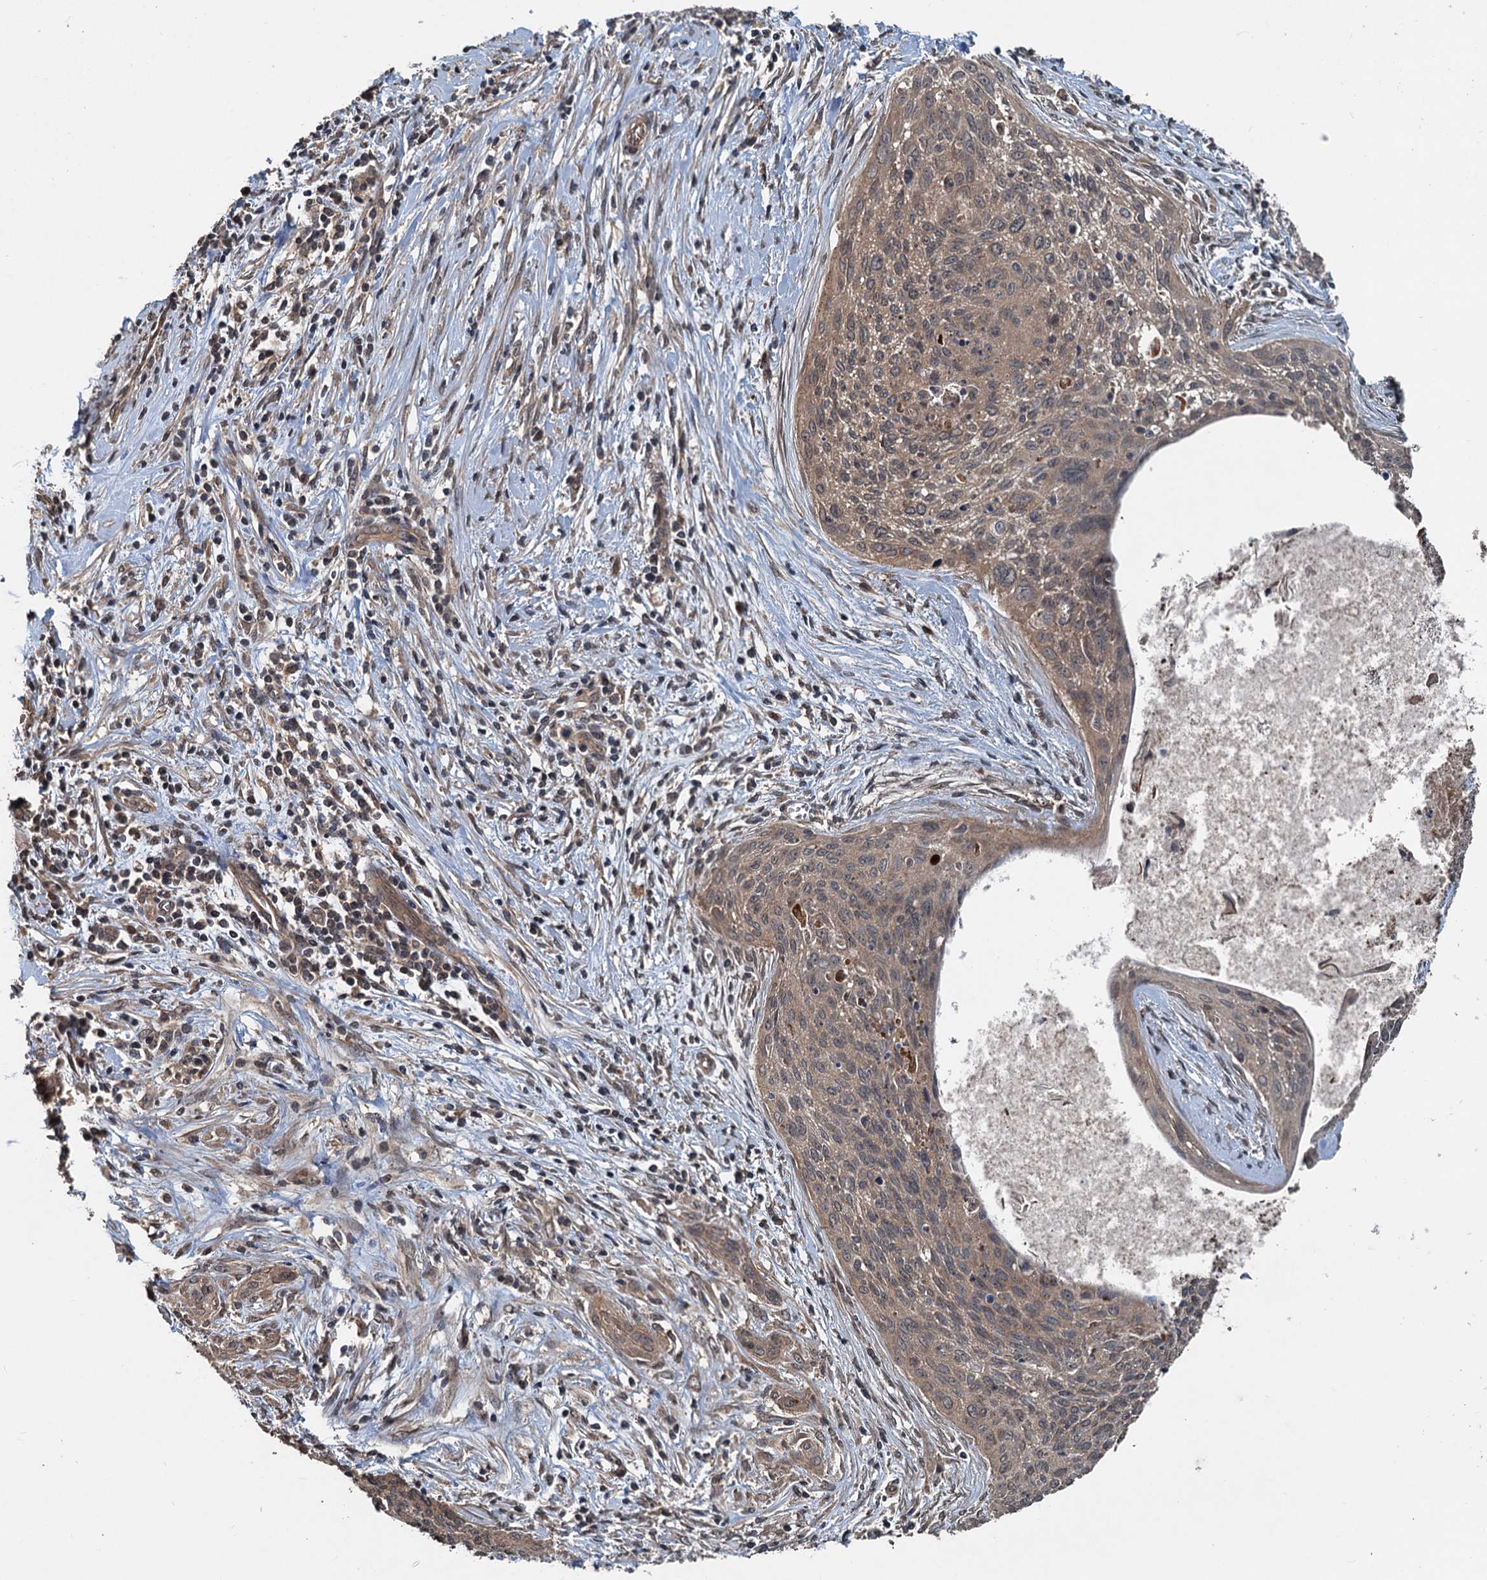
{"staining": {"intensity": "moderate", "quantity": ">75%", "location": "cytoplasmic/membranous"}, "tissue": "cervical cancer", "cell_type": "Tumor cells", "image_type": "cancer", "snomed": [{"axis": "morphology", "description": "Squamous cell carcinoma, NOS"}, {"axis": "topography", "description": "Cervix"}], "caption": "Moderate cytoplasmic/membranous protein expression is present in about >75% of tumor cells in squamous cell carcinoma (cervical). The staining was performed using DAB (3,3'-diaminobenzidine), with brown indicating positive protein expression. Nuclei are stained blue with hematoxylin.", "gene": "N4BP2L2", "patient": {"sex": "female", "age": 55}}